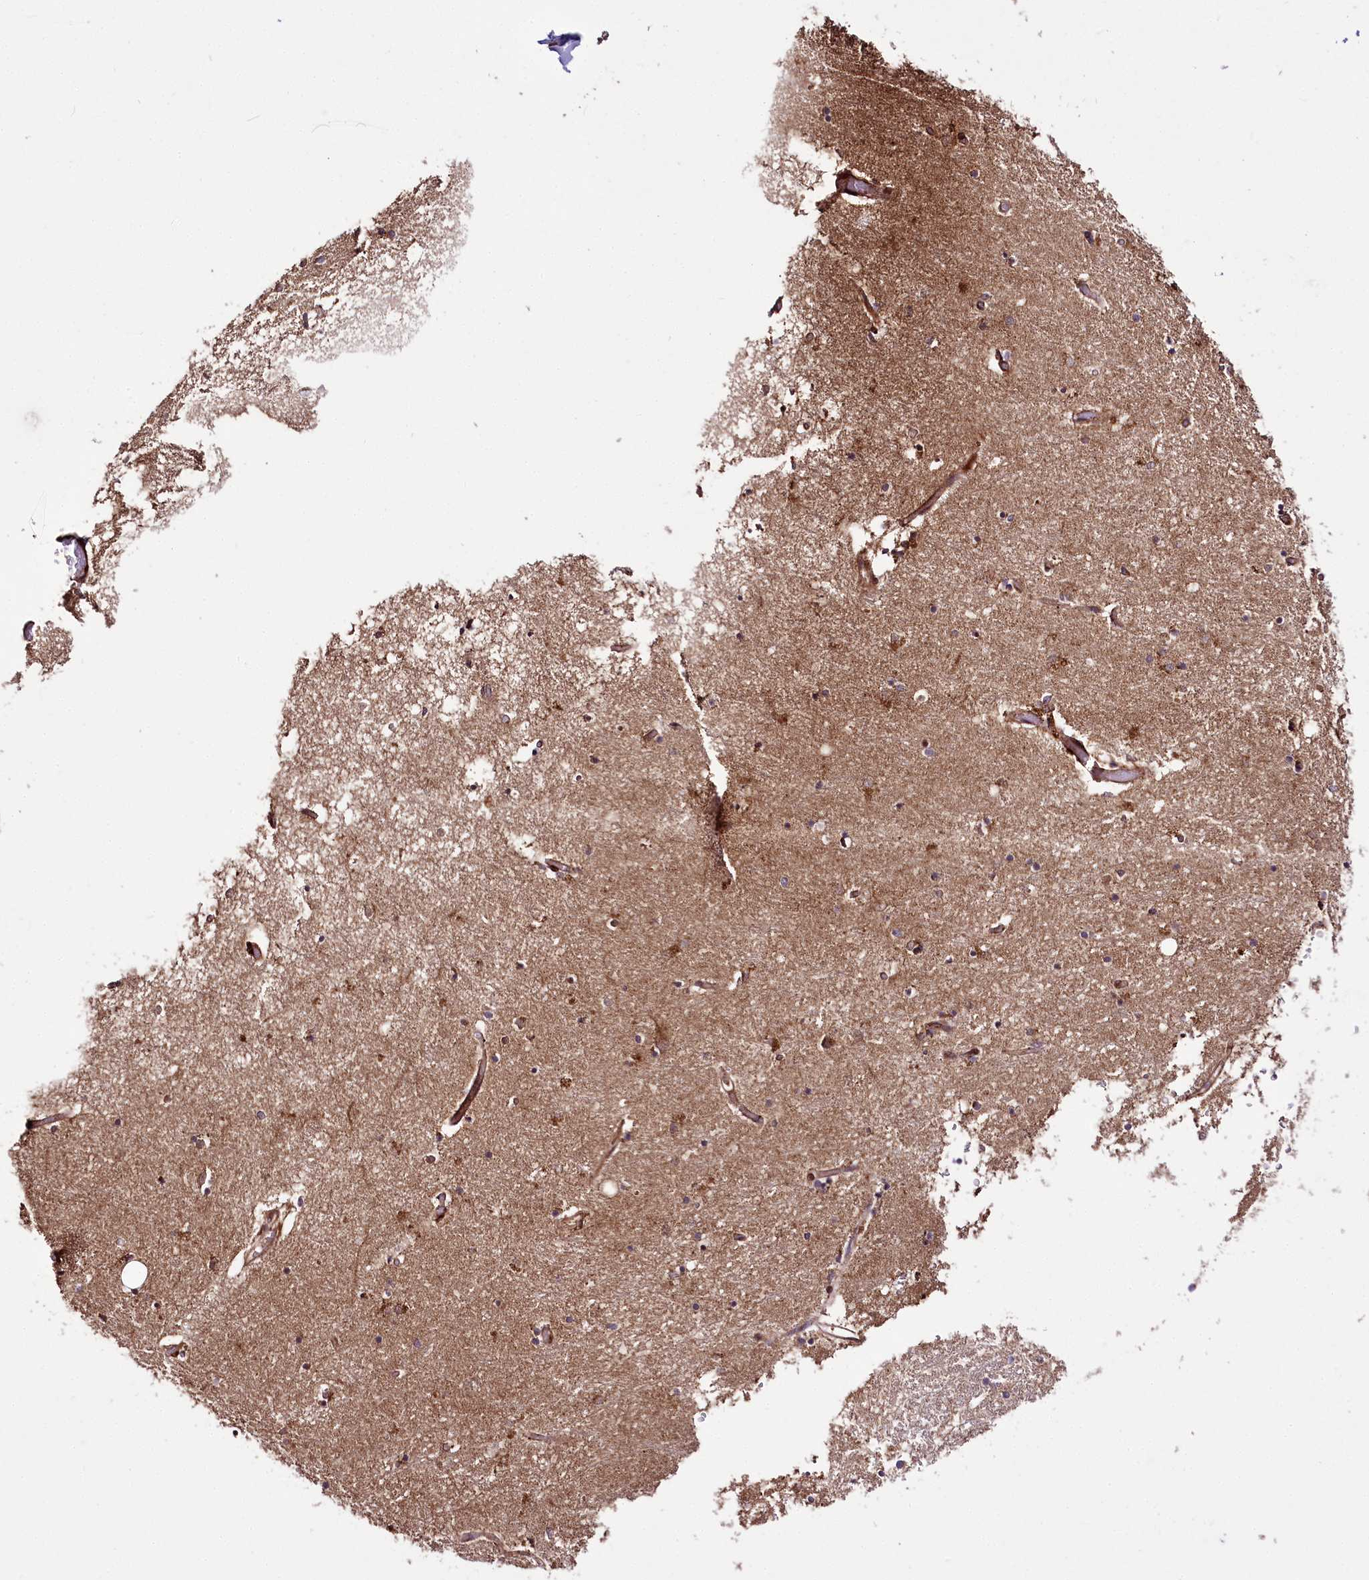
{"staining": {"intensity": "moderate", "quantity": "25%-75%", "location": "cytoplasmic/membranous"}, "tissue": "hippocampus", "cell_type": "Glial cells", "image_type": "normal", "snomed": [{"axis": "morphology", "description": "Normal tissue, NOS"}, {"axis": "topography", "description": "Hippocampus"}], "caption": "Immunohistochemical staining of normal hippocampus demonstrates medium levels of moderate cytoplasmic/membranous expression in approximately 25%-75% of glial cells. The protein of interest is shown in brown color, while the nuclei are stained blue.", "gene": "RAB7A", "patient": {"sex": "male", "age": 70}}